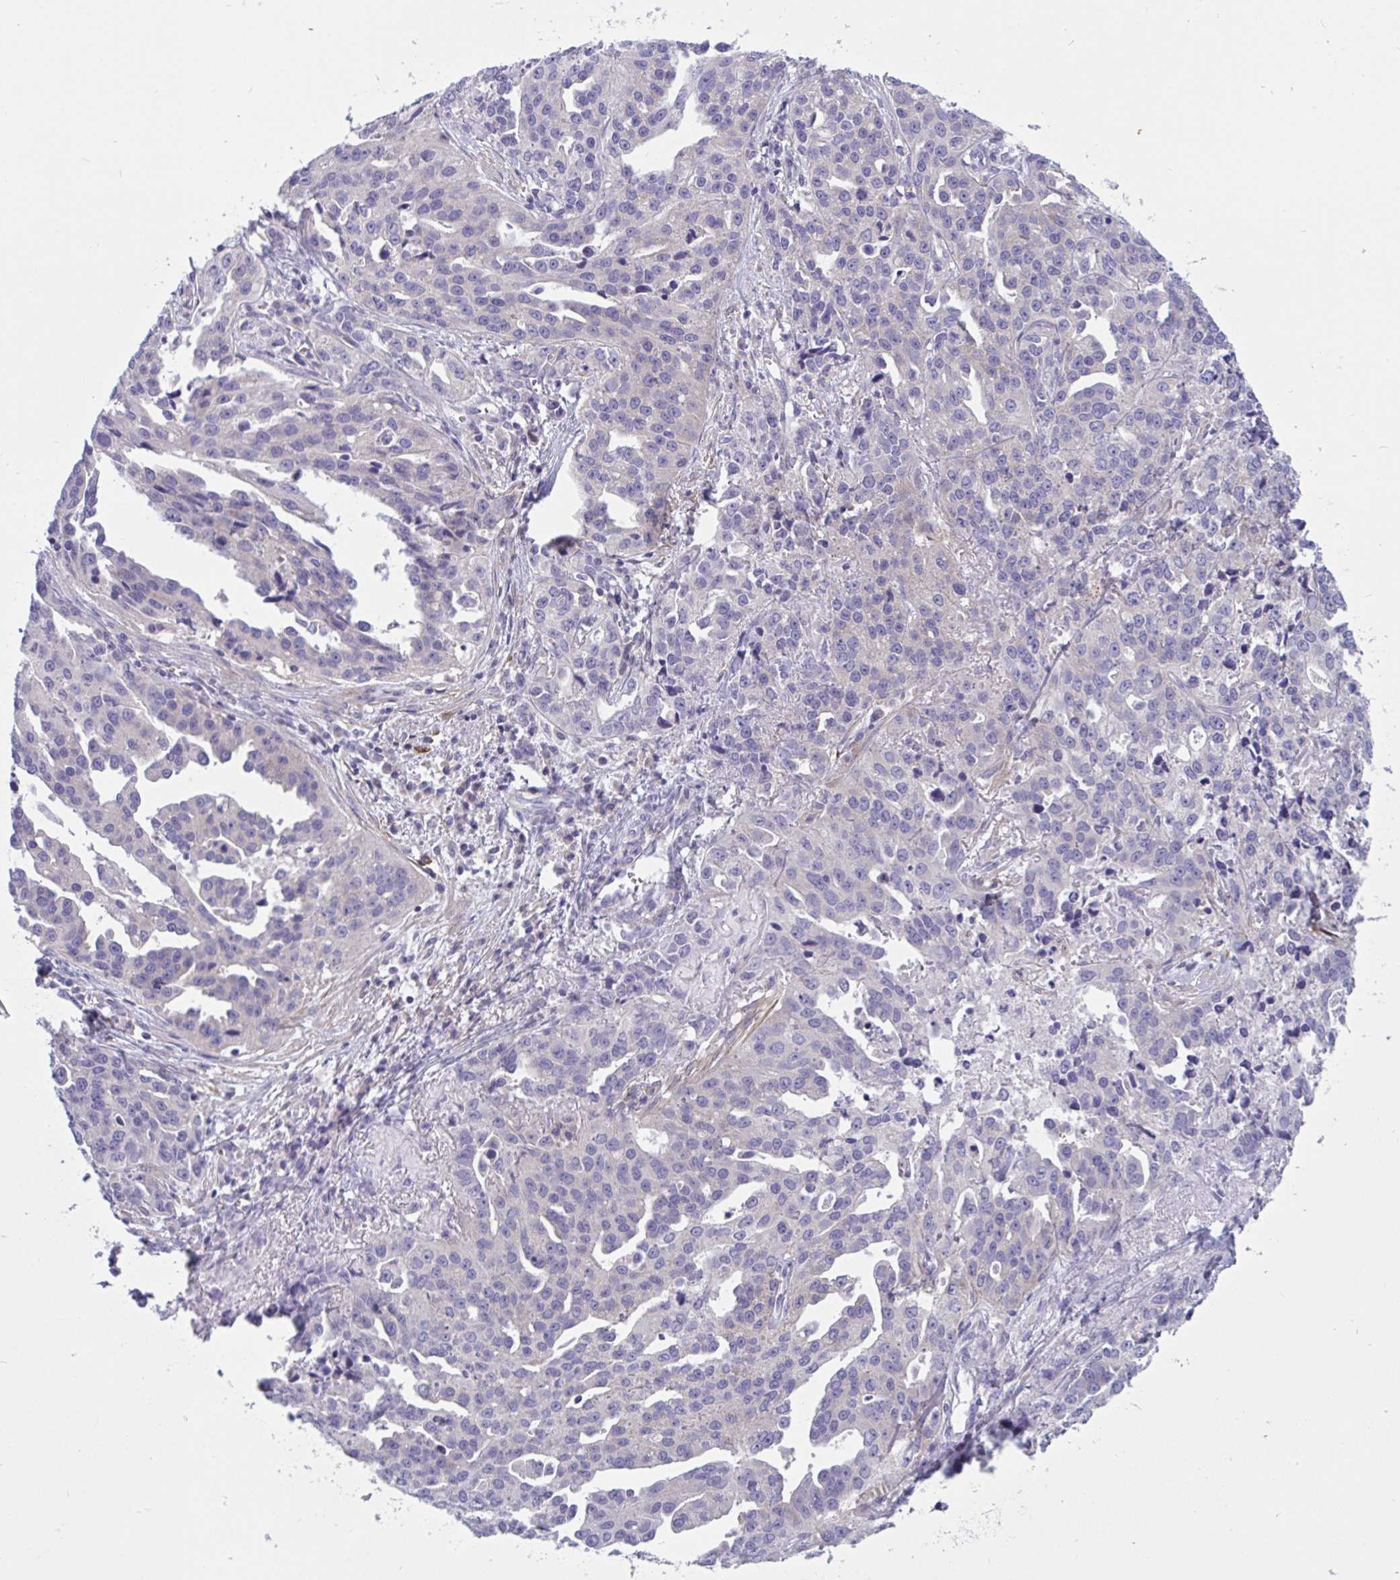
{"staining": {"intensity": "negative", "quantity": "none", "location": "none"}, "tissue": "ovarian cancer", "cell_type": "Tumor cells", "image_type": "cancer", "snomed": [{"axis": "morphology", "description": "Cystadenocarcinoma, serous, NOS"}, {"axis": "topography", "description": "Ovary"}], "caption": "A micrograph of human ovarian serous cystadenocarcinoma is negative for staining in tumor cells.", "gene": "OXLD1", "patient": {"sex": "female", "age": 75}}